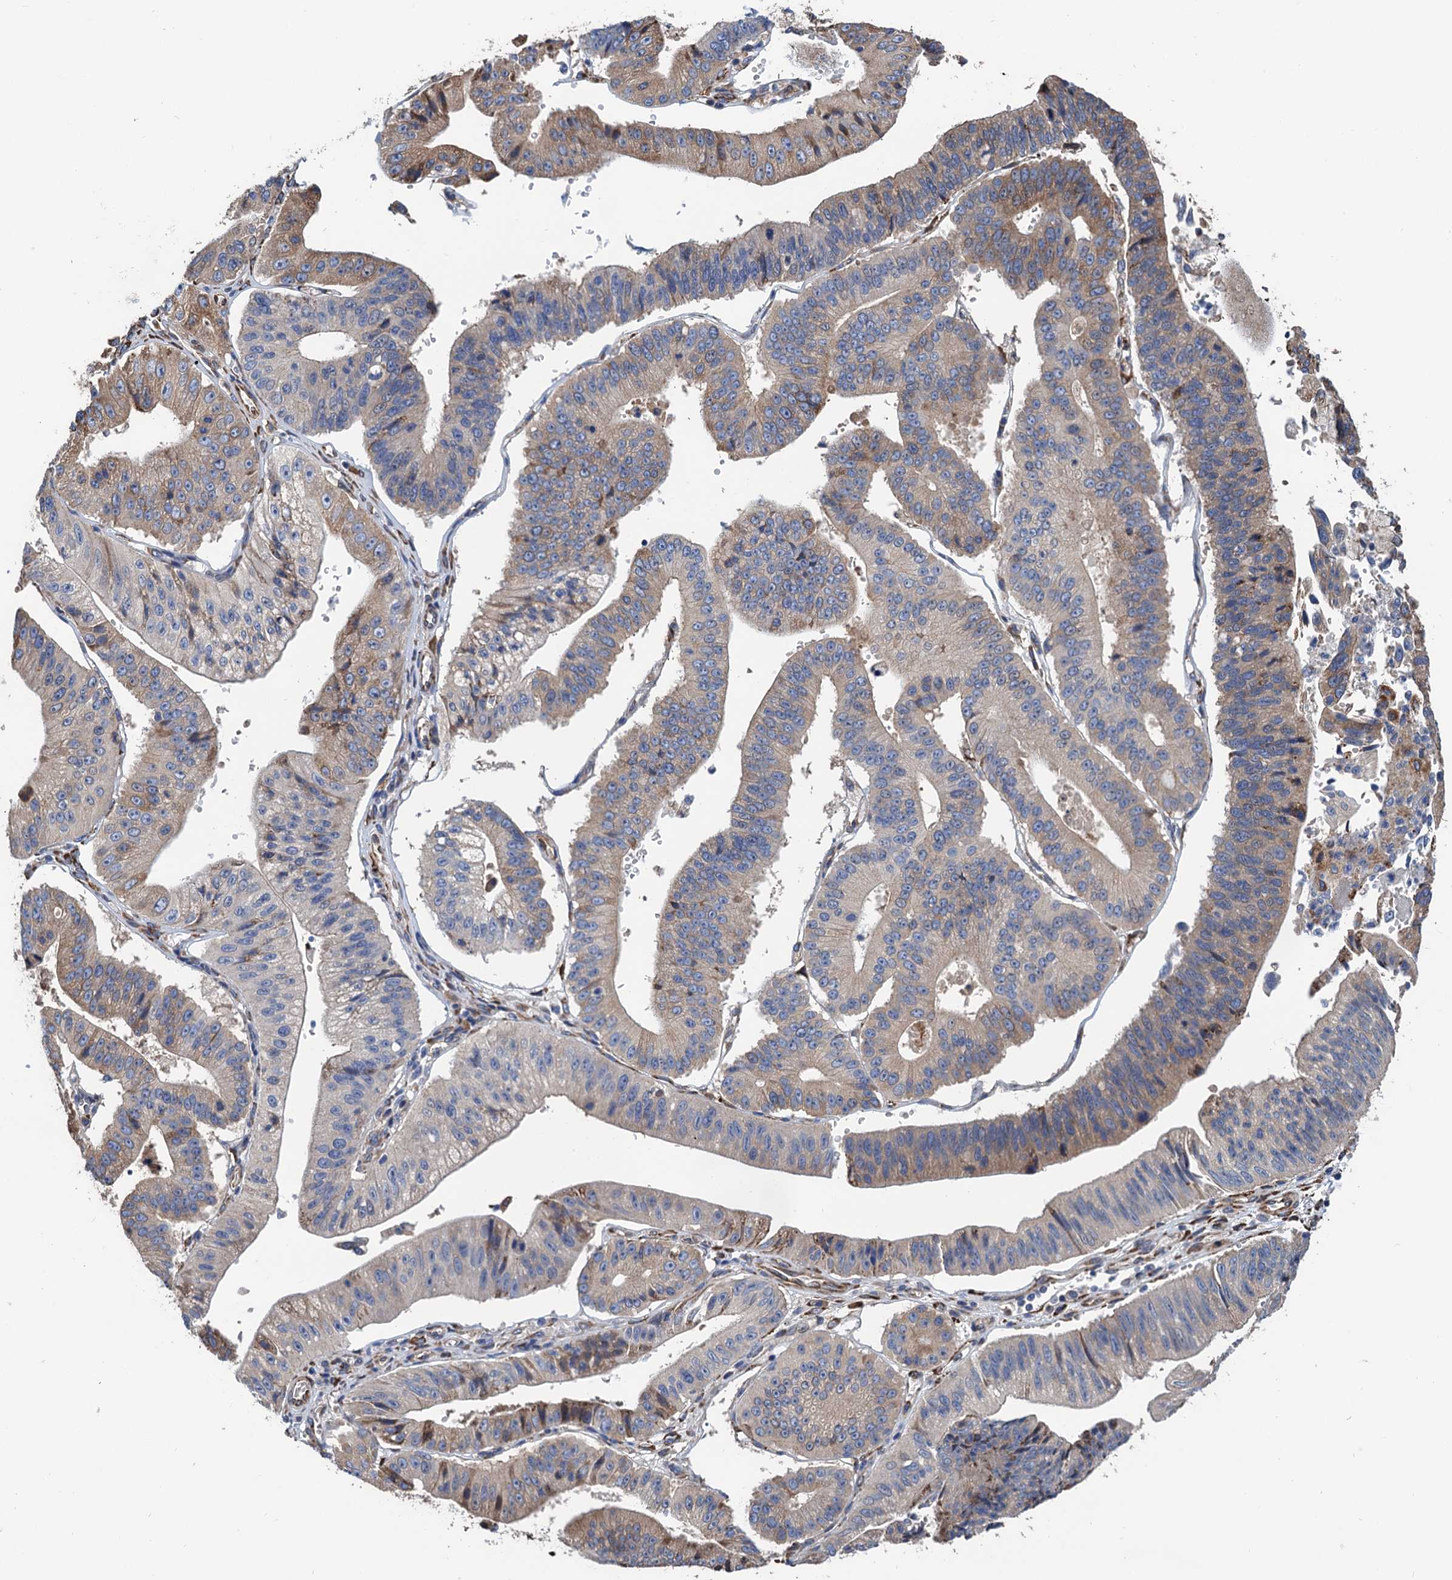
{"staining": {"intensity": "weak", "quantity": "<25%", "location": "cytoplasmic/membranous"}, "tissue": "stomach cancer", "cell_type": "Tumor cells", "image_type": "cancer", "snomed": [{"axis": "morphology", "description": "Adenocarcinoma, NOS"}, {"axis": "topography", "description": "Stomach"}], "caption": "A high-resolution image shows immunohistochemistry (IHC) staining of adenocarcinoma (stomach), which demonstrates no significant expression in tumor cells. (DAB (3,3'-diaminobenzidine) IHC visualized using brightfield microscopy, high magnification).", "gene": "CNNM1", "patient": {"sex": "male", "age": 59}}